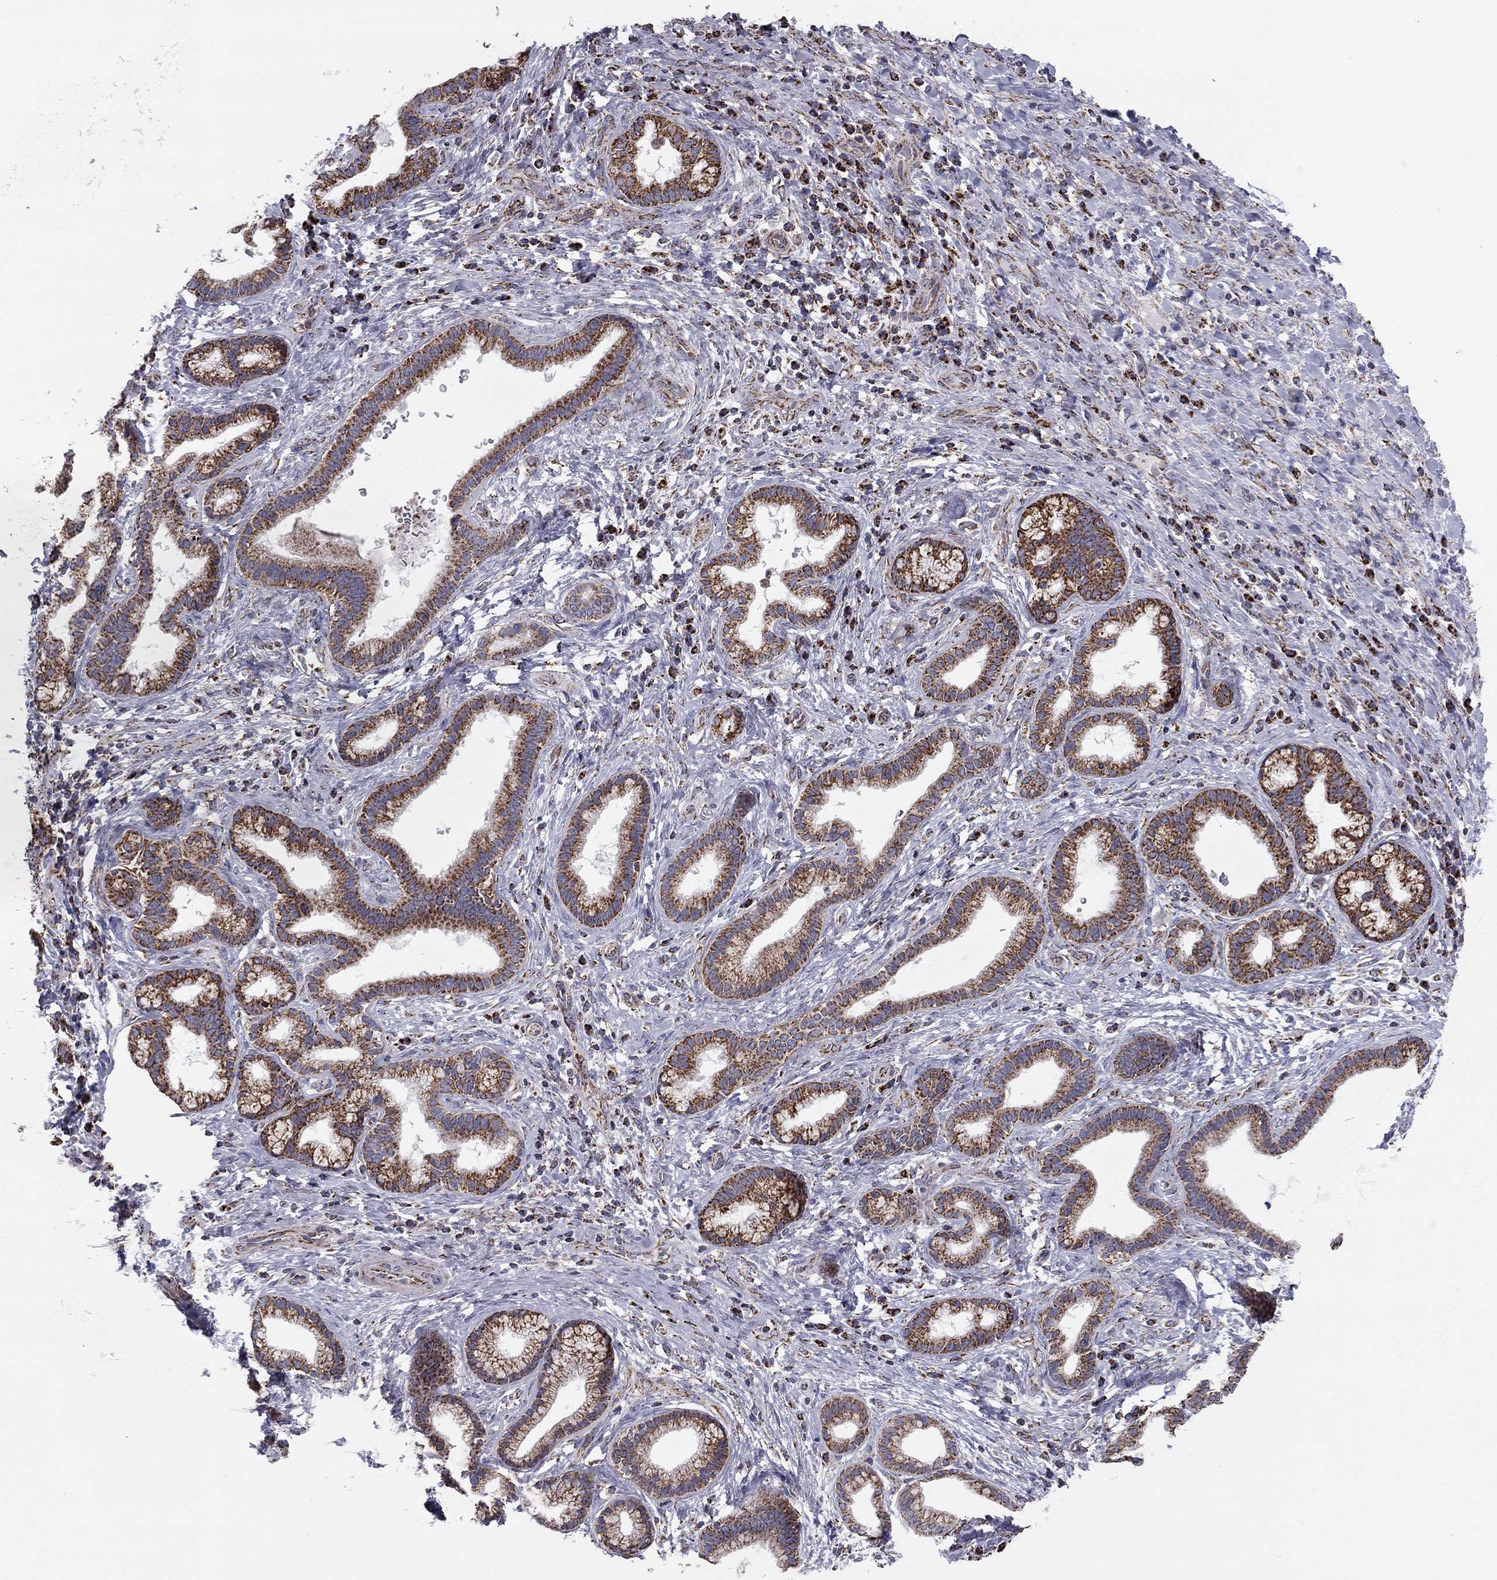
{"staining": {"intensity": "strong", "quantity": "25%-75%", "location": "cytoplasmic/membranous"}, "tissue": "liver cancer", "cell_type": "Tumor cells", "image_type": "cancer", "snomed": [{"axis": "morphology", "description": "Cholangiocarcinoma"}, {"axis": "topography", "description": "Liver"}], "caption": "Tumor cells reveal high levels of strong cytoplasmic/membranous staining in approximately 25%-75% of cells in liver cancer (cholangiocarcinoma).", "gene": "NDUFV1", "patient": {"sex": "female", "age": 73}}